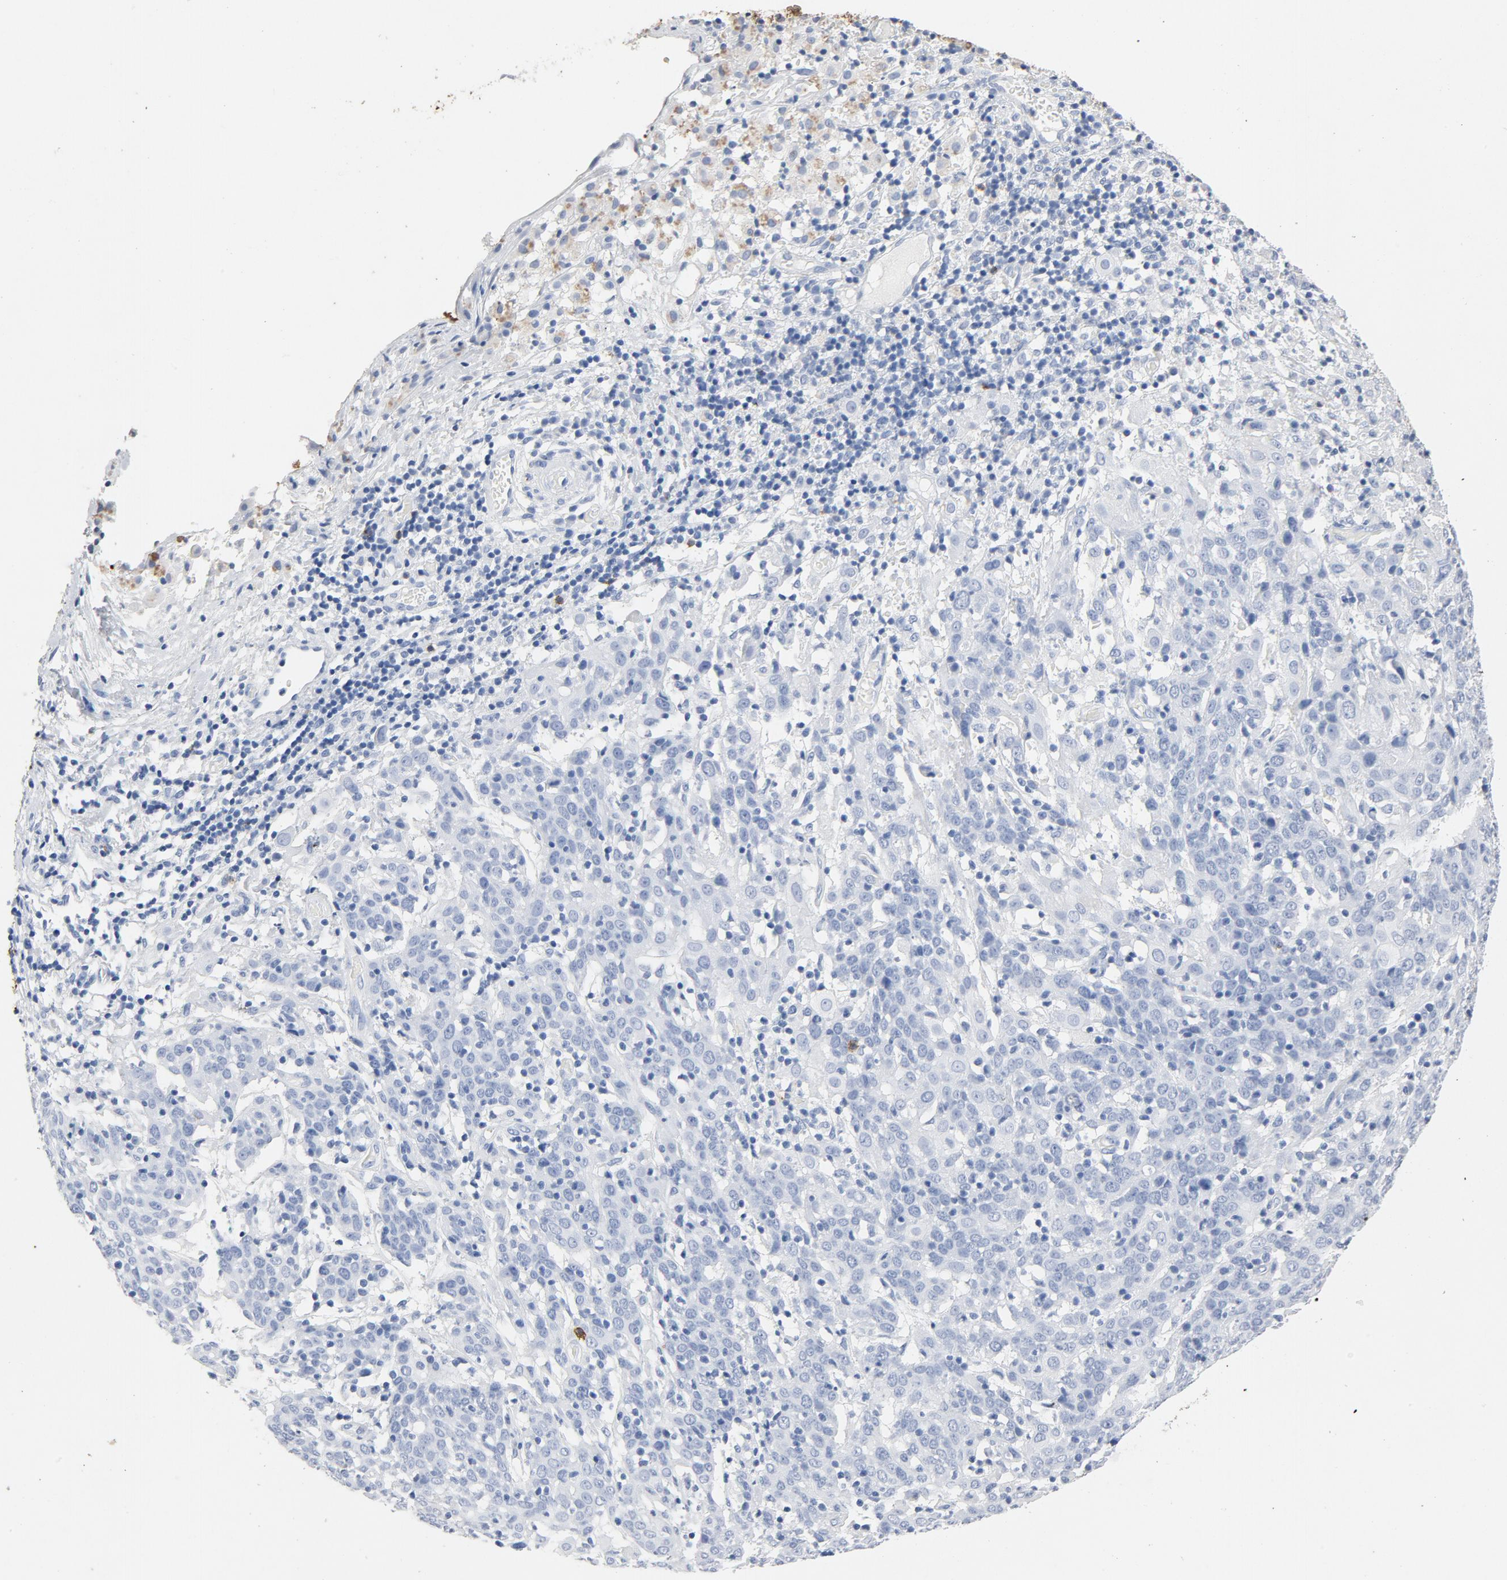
{"staining": {"intensity": "weak", "quantity": "<25%", "location": "cytoplasmic/membranous"}, "tissue": "cervical cancer", "cell_type": "Tumor cells", "image_type": "cancer", "snomed": [{"axis": "morphology", "description": "Normal tissue, NOS"}, {"axis": "morphology", "description": "Squamous cell carcinoma, NOS"}, {"axis": "topography", "description": "Cervix"}], "caption": "DAB (3,3'-diaminobenzidine) immunohistochemical staining of human cervical cancer (squamous cell carcinoma) reveals no significant positivity in tumor cells. (DAB IHC visualized using brightfield microscopy, high magnification).", "gene": "PTPRB", "patient": {"sex": "female", "age": 67}}